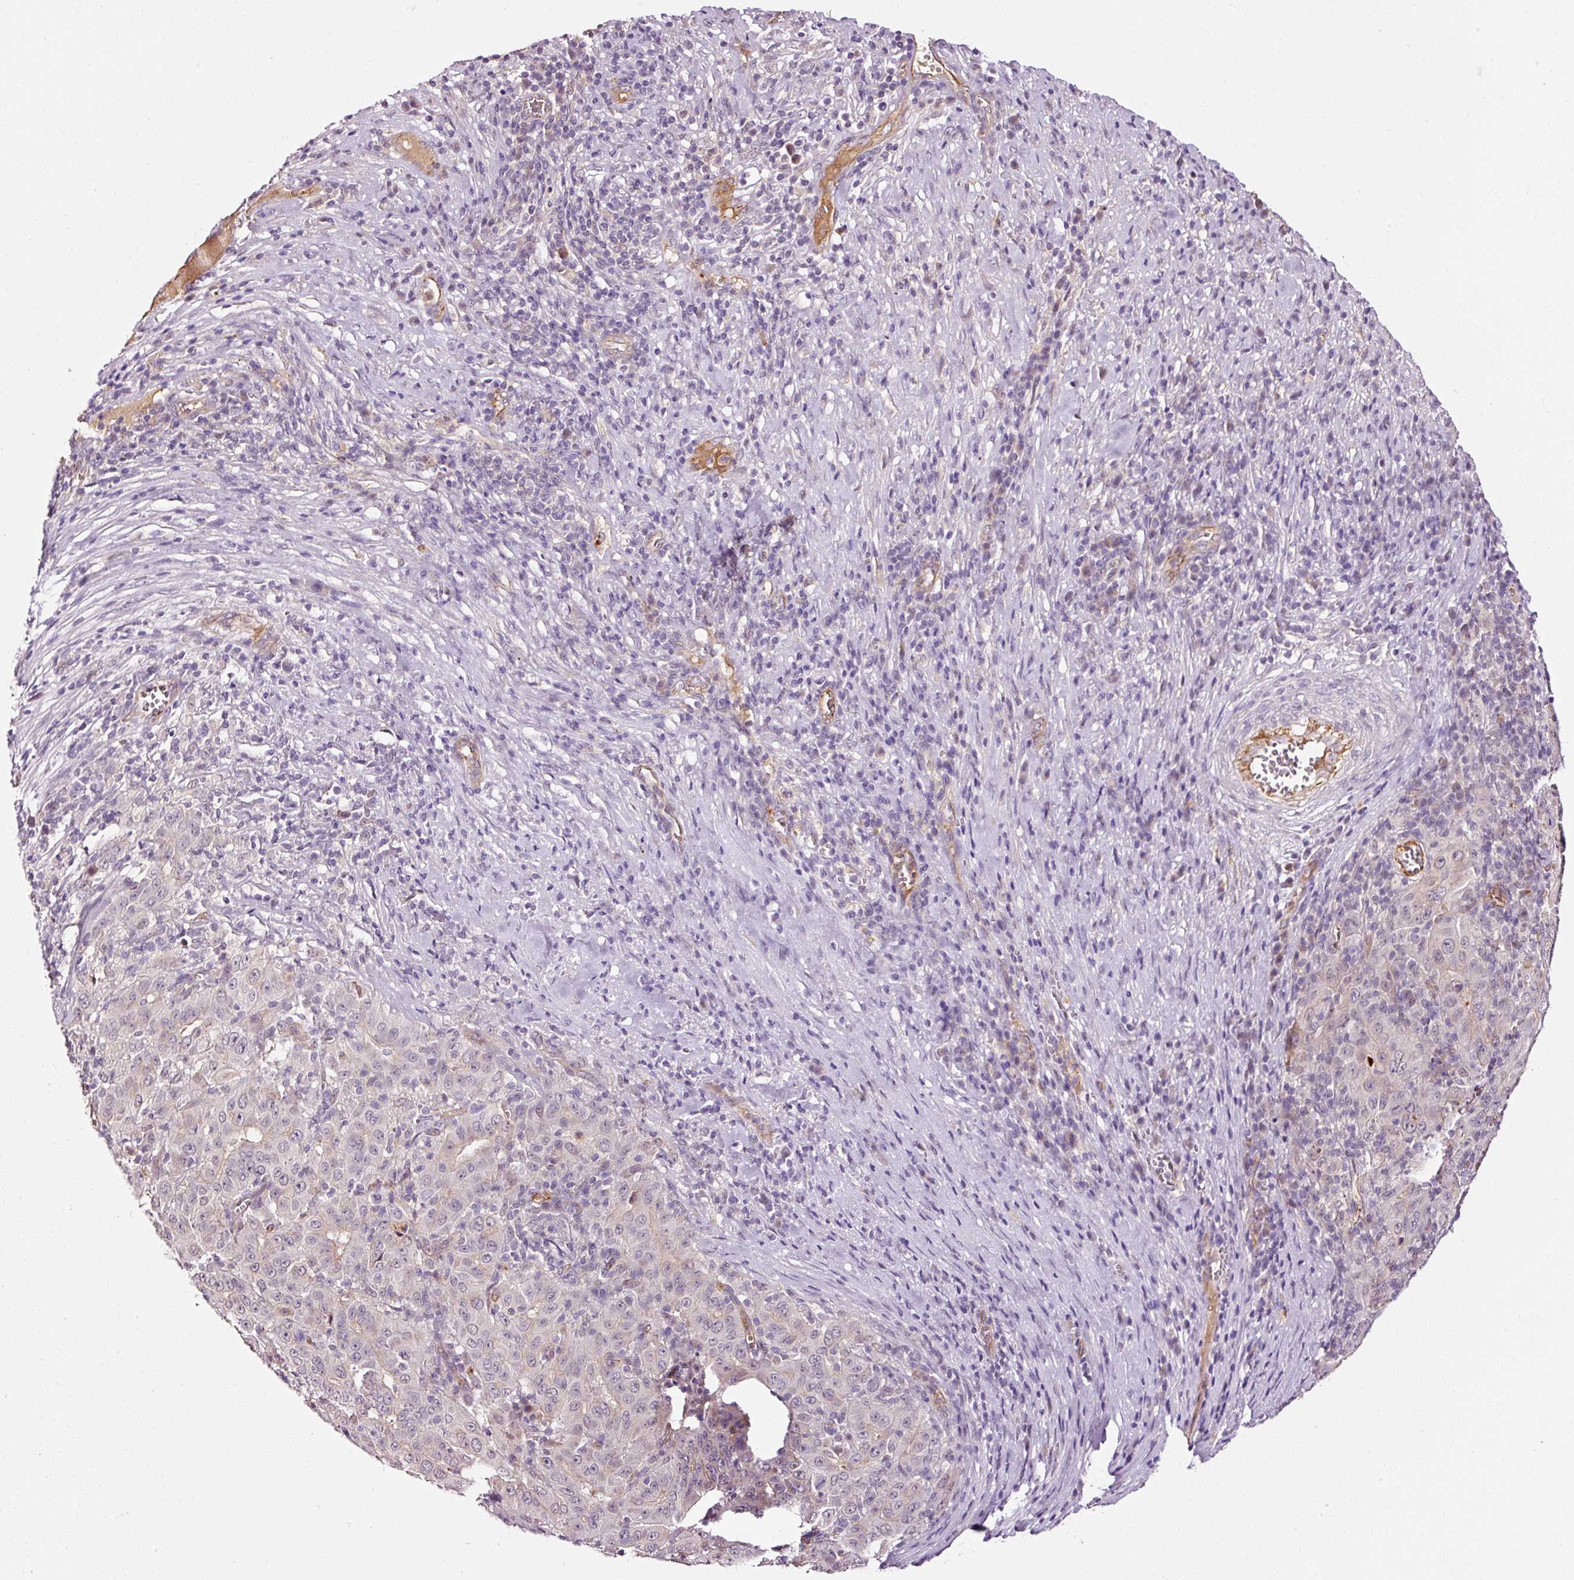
{"staining": {"intensity": "negative", "quantity": "none", "location": "none"}, "tissue": "pancreatic cancer", "cell_type": "Tumor cells", "image_type": "cancer", "snomed": [{"axis": "morphology", "description": "Adenocarcinoma, NOS"}, {"axis": "topography", "description": "Pancreas"}], "caption": "A photomicrograph of pancreatic cancer stained for a protein shows no brown staining in tumor cells.", "gene": "ABCB4", "patient": {"sex": "male", "age": 63}}